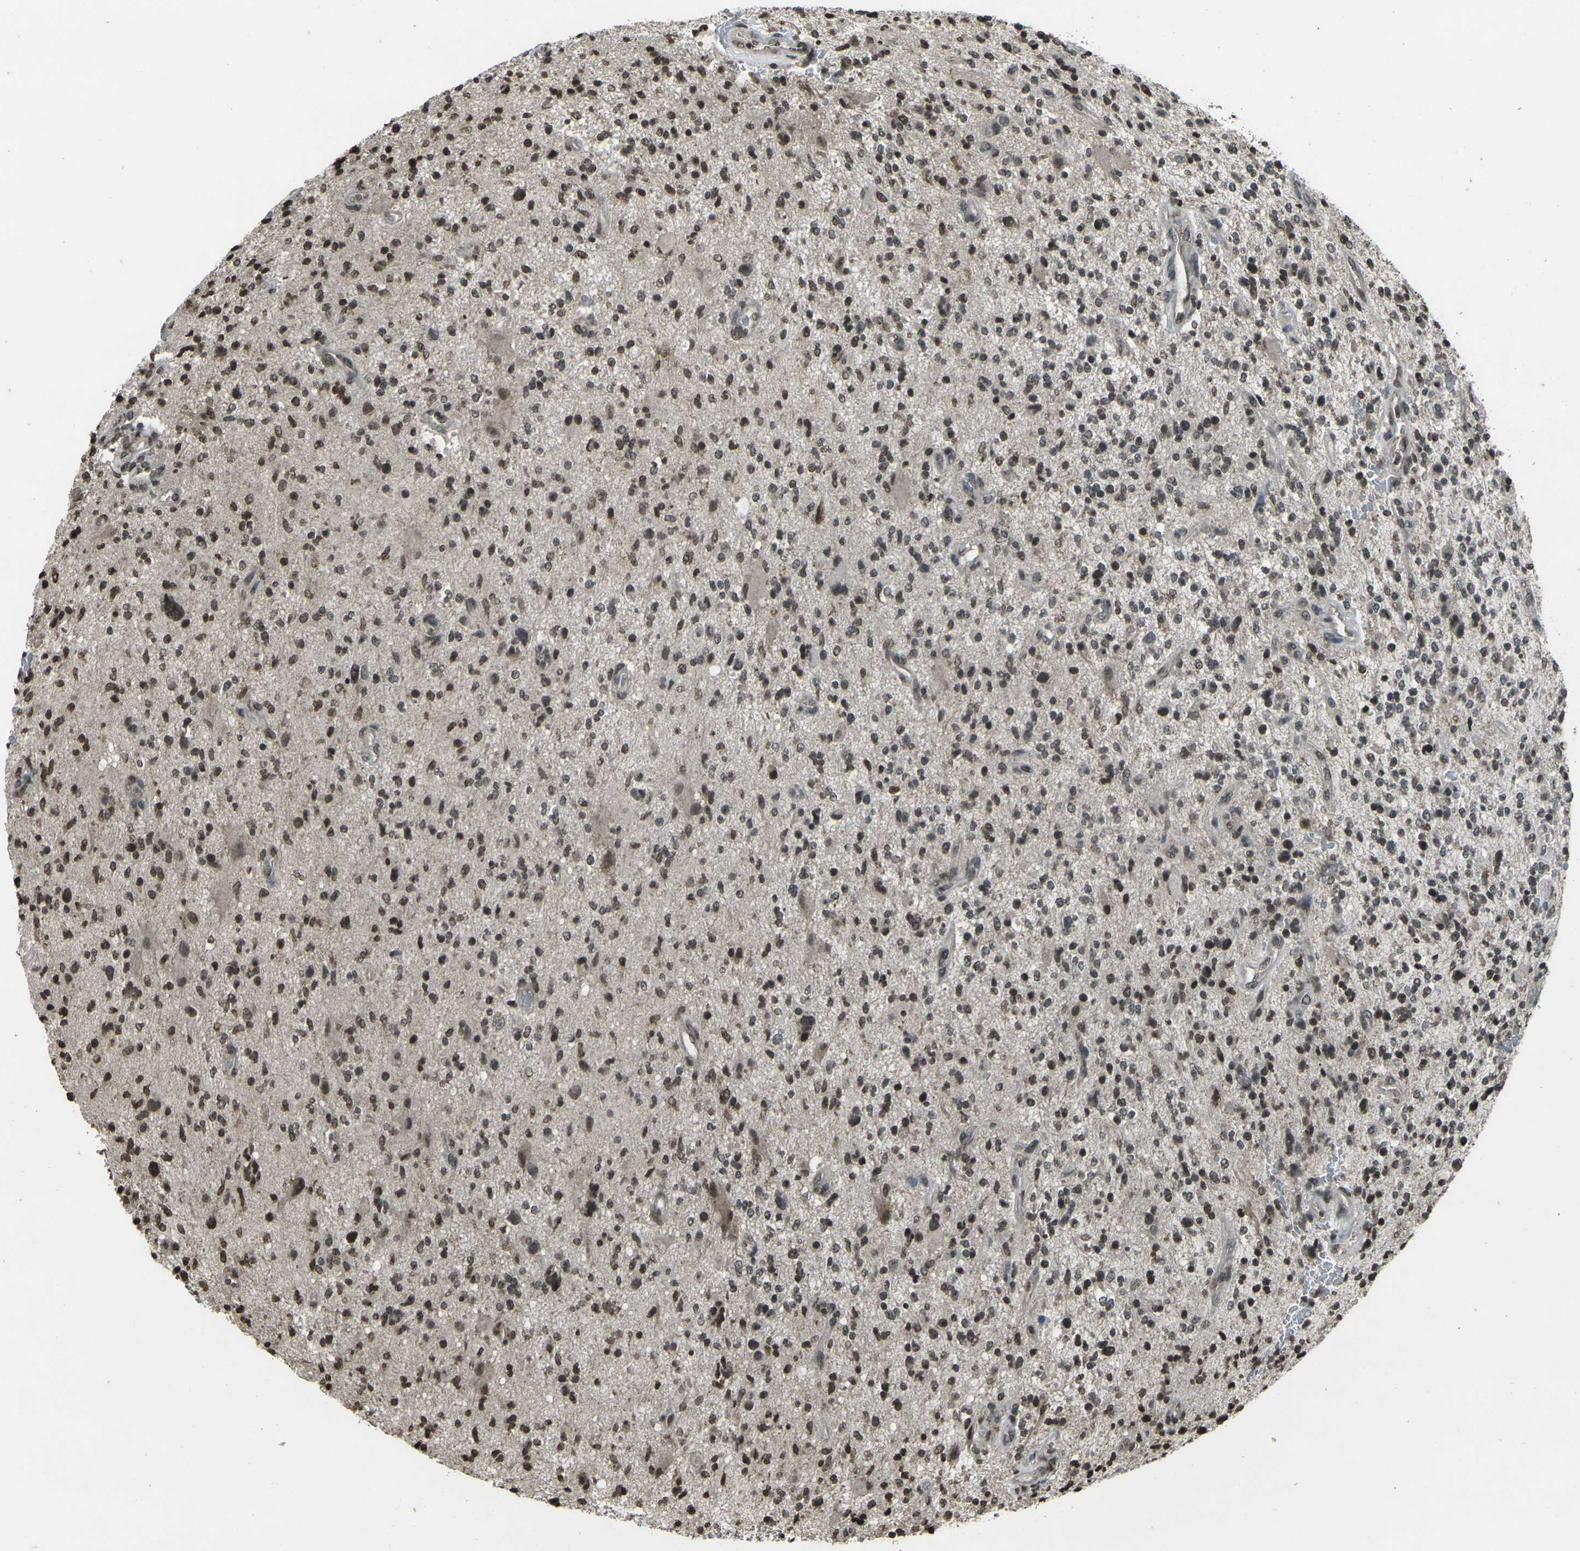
{"staining": {"intensity": "moderate", "quantity": "25%-75%", "location": "nuclear"}, "tissue": "glioma", "cell_type": "Tumor cells", "image_type": "cancer", "snomed": [{"axis": "morphology", "description": "Glioma, malignant, High grade"}, {"axis": "topography", "description": "Brain"}], "caption": "The image shows staining of glioma, revealing moderate nuclear protein staining (brown color) within tumor cells.", "gene": "PRPF8", "patient": {"sex": "male", "age": 48}}